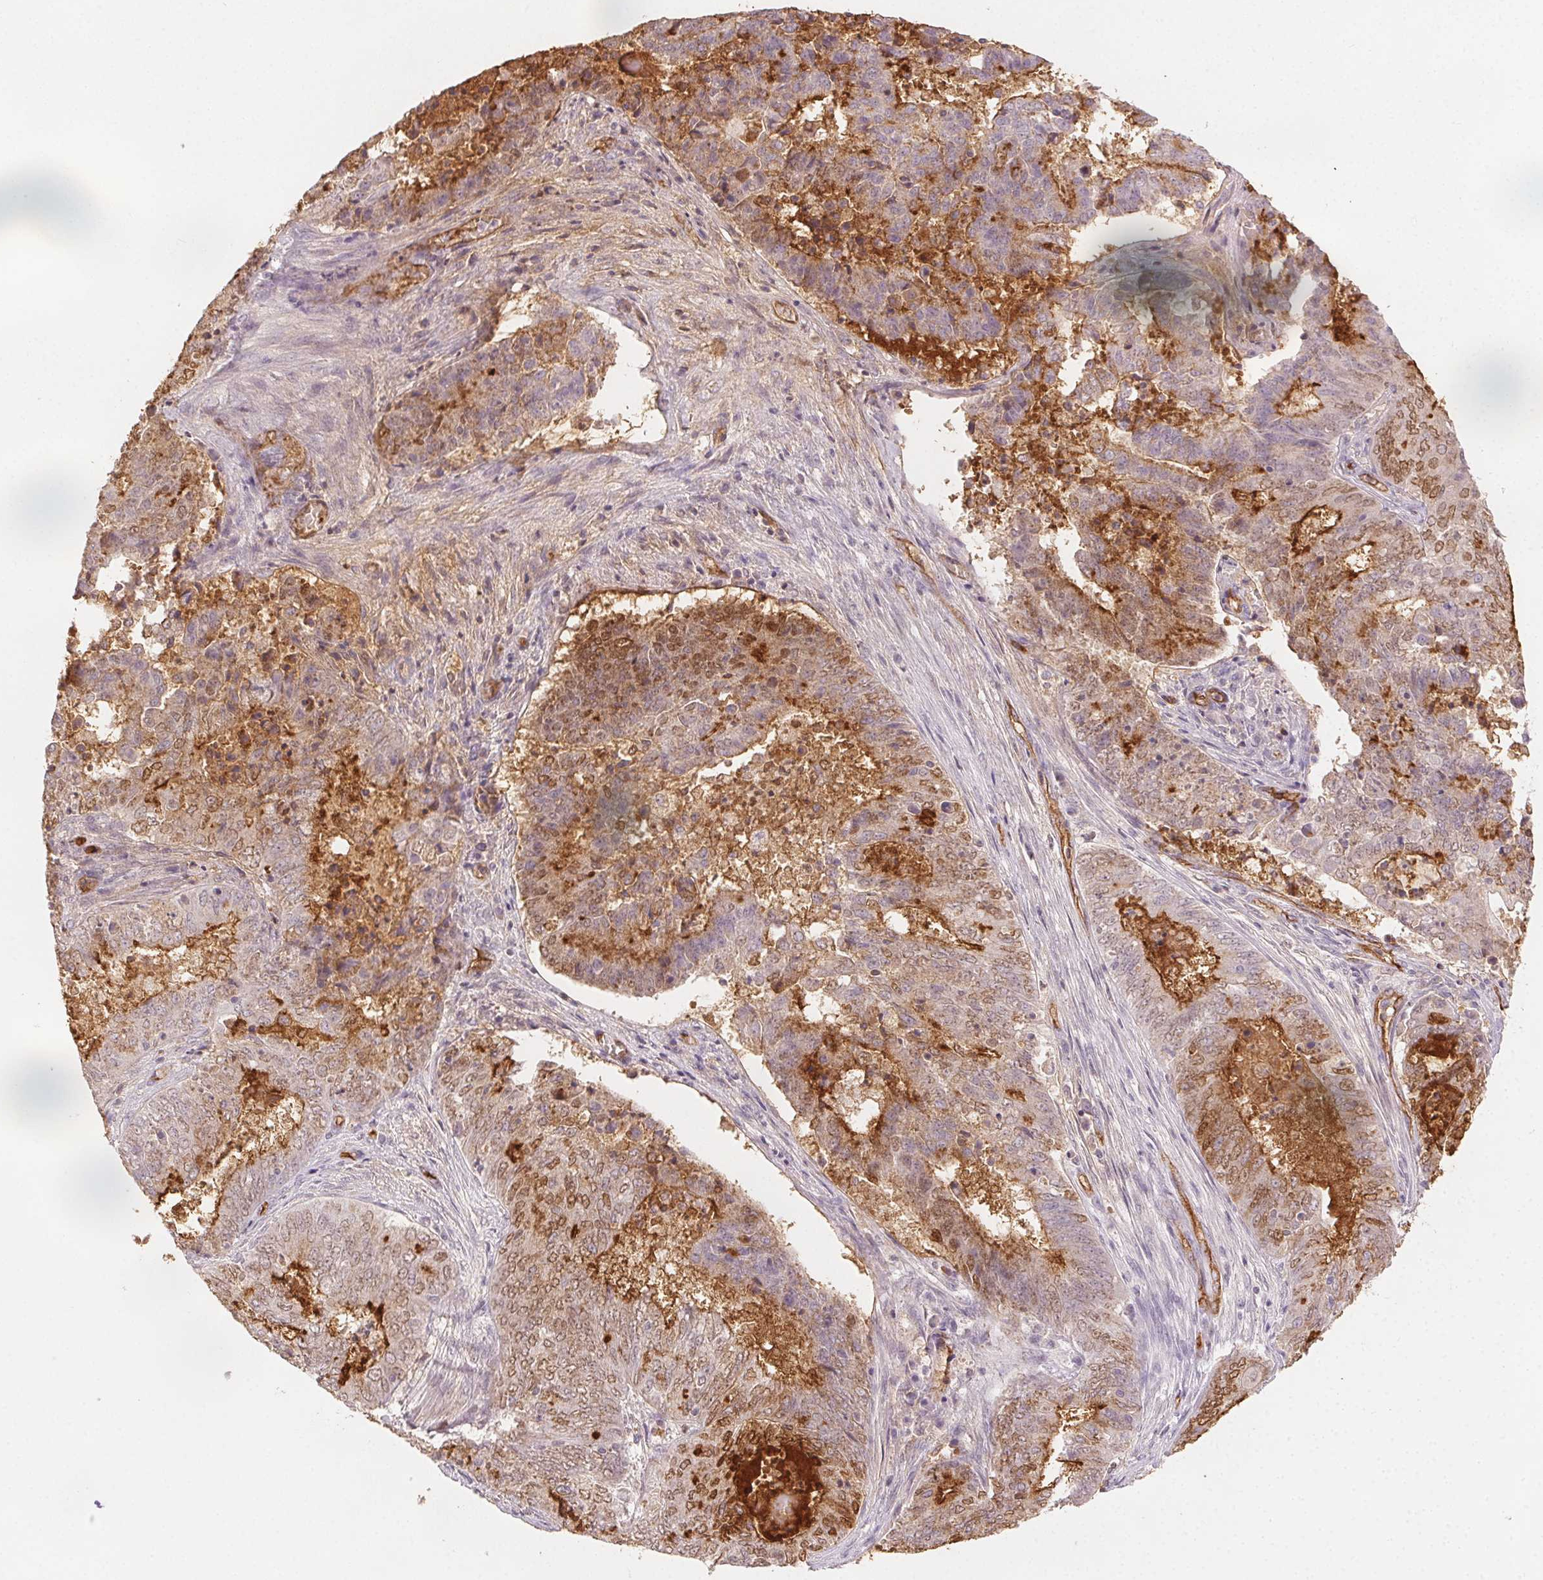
{"staining": {"intensity": "strong", "quantity": "25%-75%", "location": "cytoplasmic/membranous,nuclear"}, "tissue": "endometrial cancer", "cell_type": "Tumor cells", "image_type": "cancer", "snomed": [{"axis": "morphology", "description": "Adenocarcinoma, NOS"}, {"axis": "topography", "description": "Endometrium"}], "caption": "About 25%-75% of tumor cells in endometrial cancer (adenocarcinoma) demonstrate strong cytoplasmic/membranous and nuclear protein positivity as visualized by brown immunohistochemical staining.", "gene": "PODXL", "patient": {"sex": "female", "age": 62}}